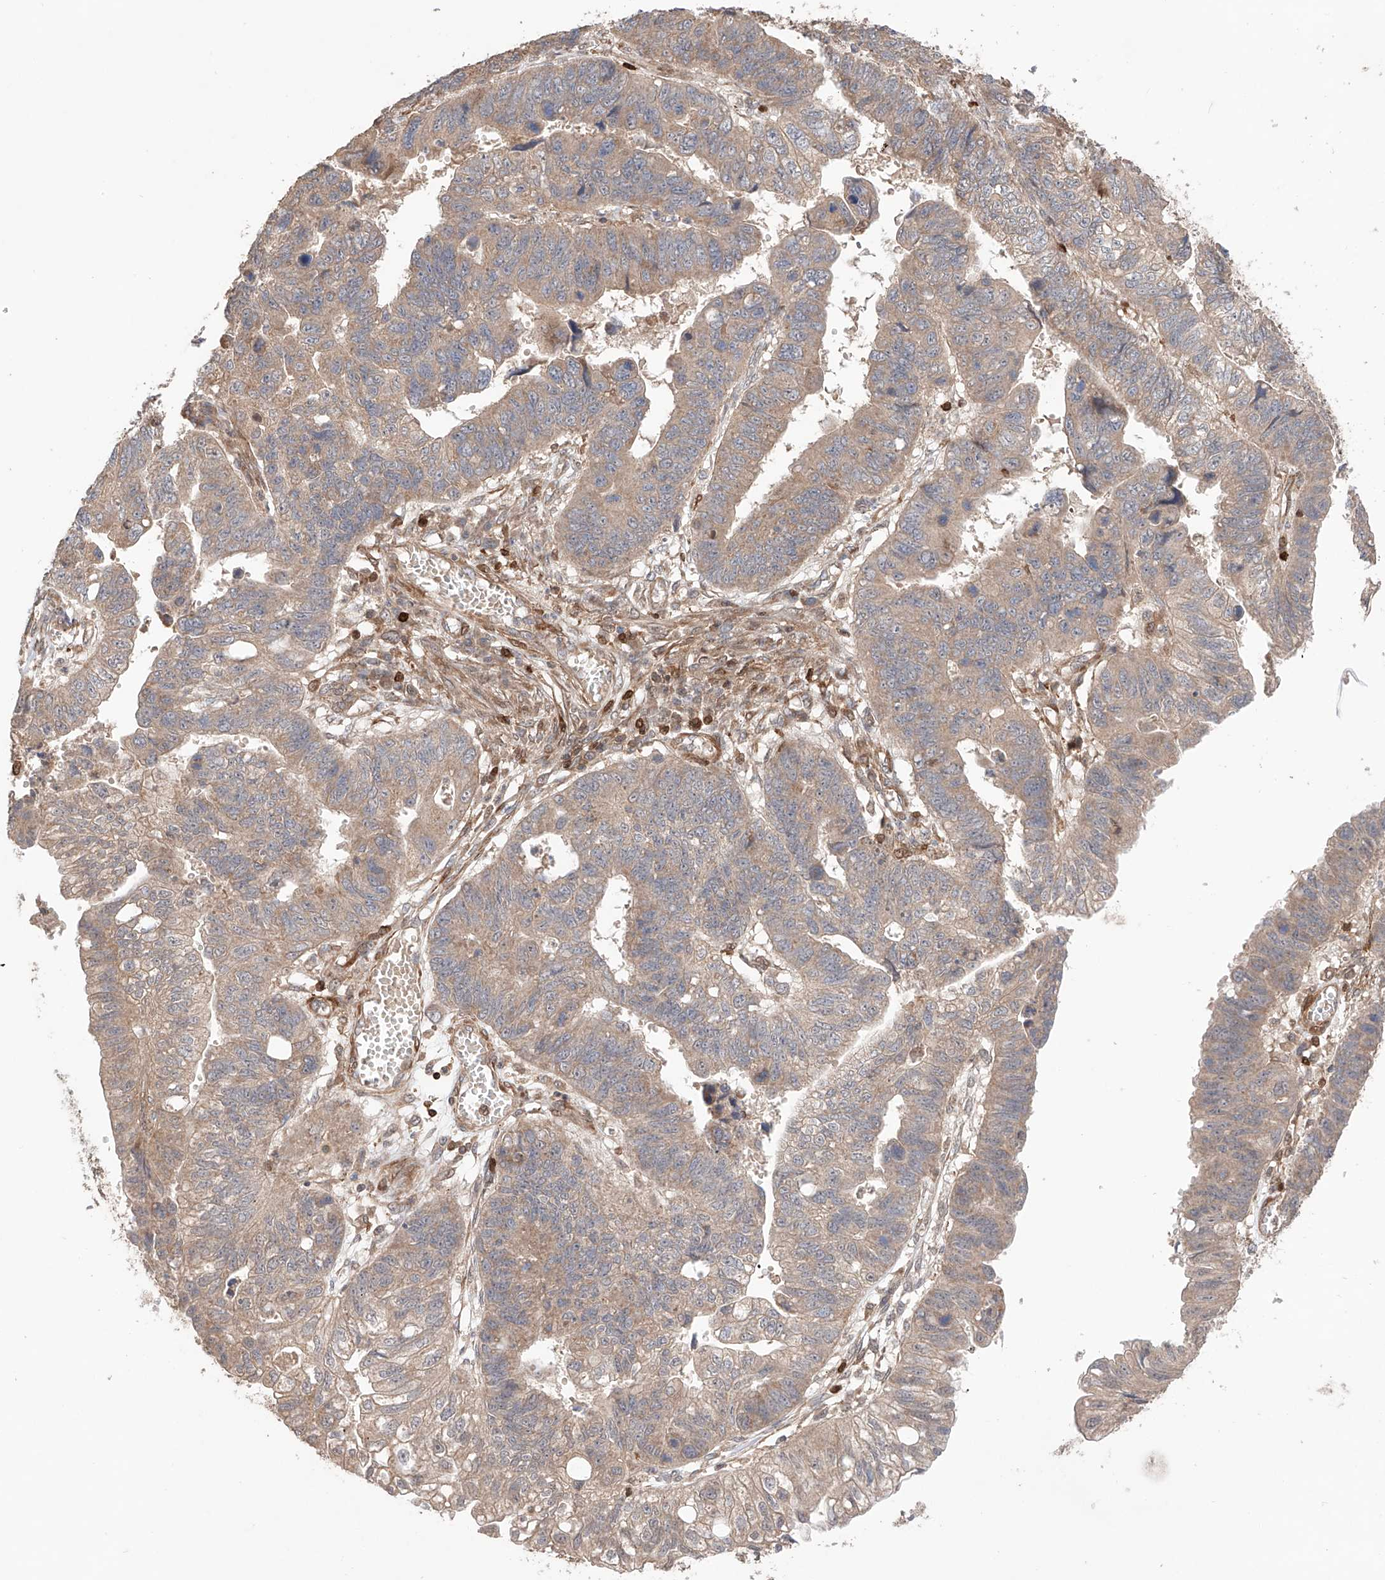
{"staining": {"intensity": "weak", "quantity": ">75%", "location": "cytoplasmic/membranous"}, "tissue": "stomach cancer", "cell_type": "Tumor cells", "image_type": "cancer", "snomed": [{"axis": "morphology", "description": "Adenocarcinoma, NOS"}, {"axis": "topography", "description": "Stomach"}], "caption": "The histopathology image demonstrates a brown stain indicating the presence of a protein in the cytoplasmic/membranous of tumor cells in stomach adenocarcinoma.", "gene": "IGSF22", "patient": {"sex": "male", "age": 59}}